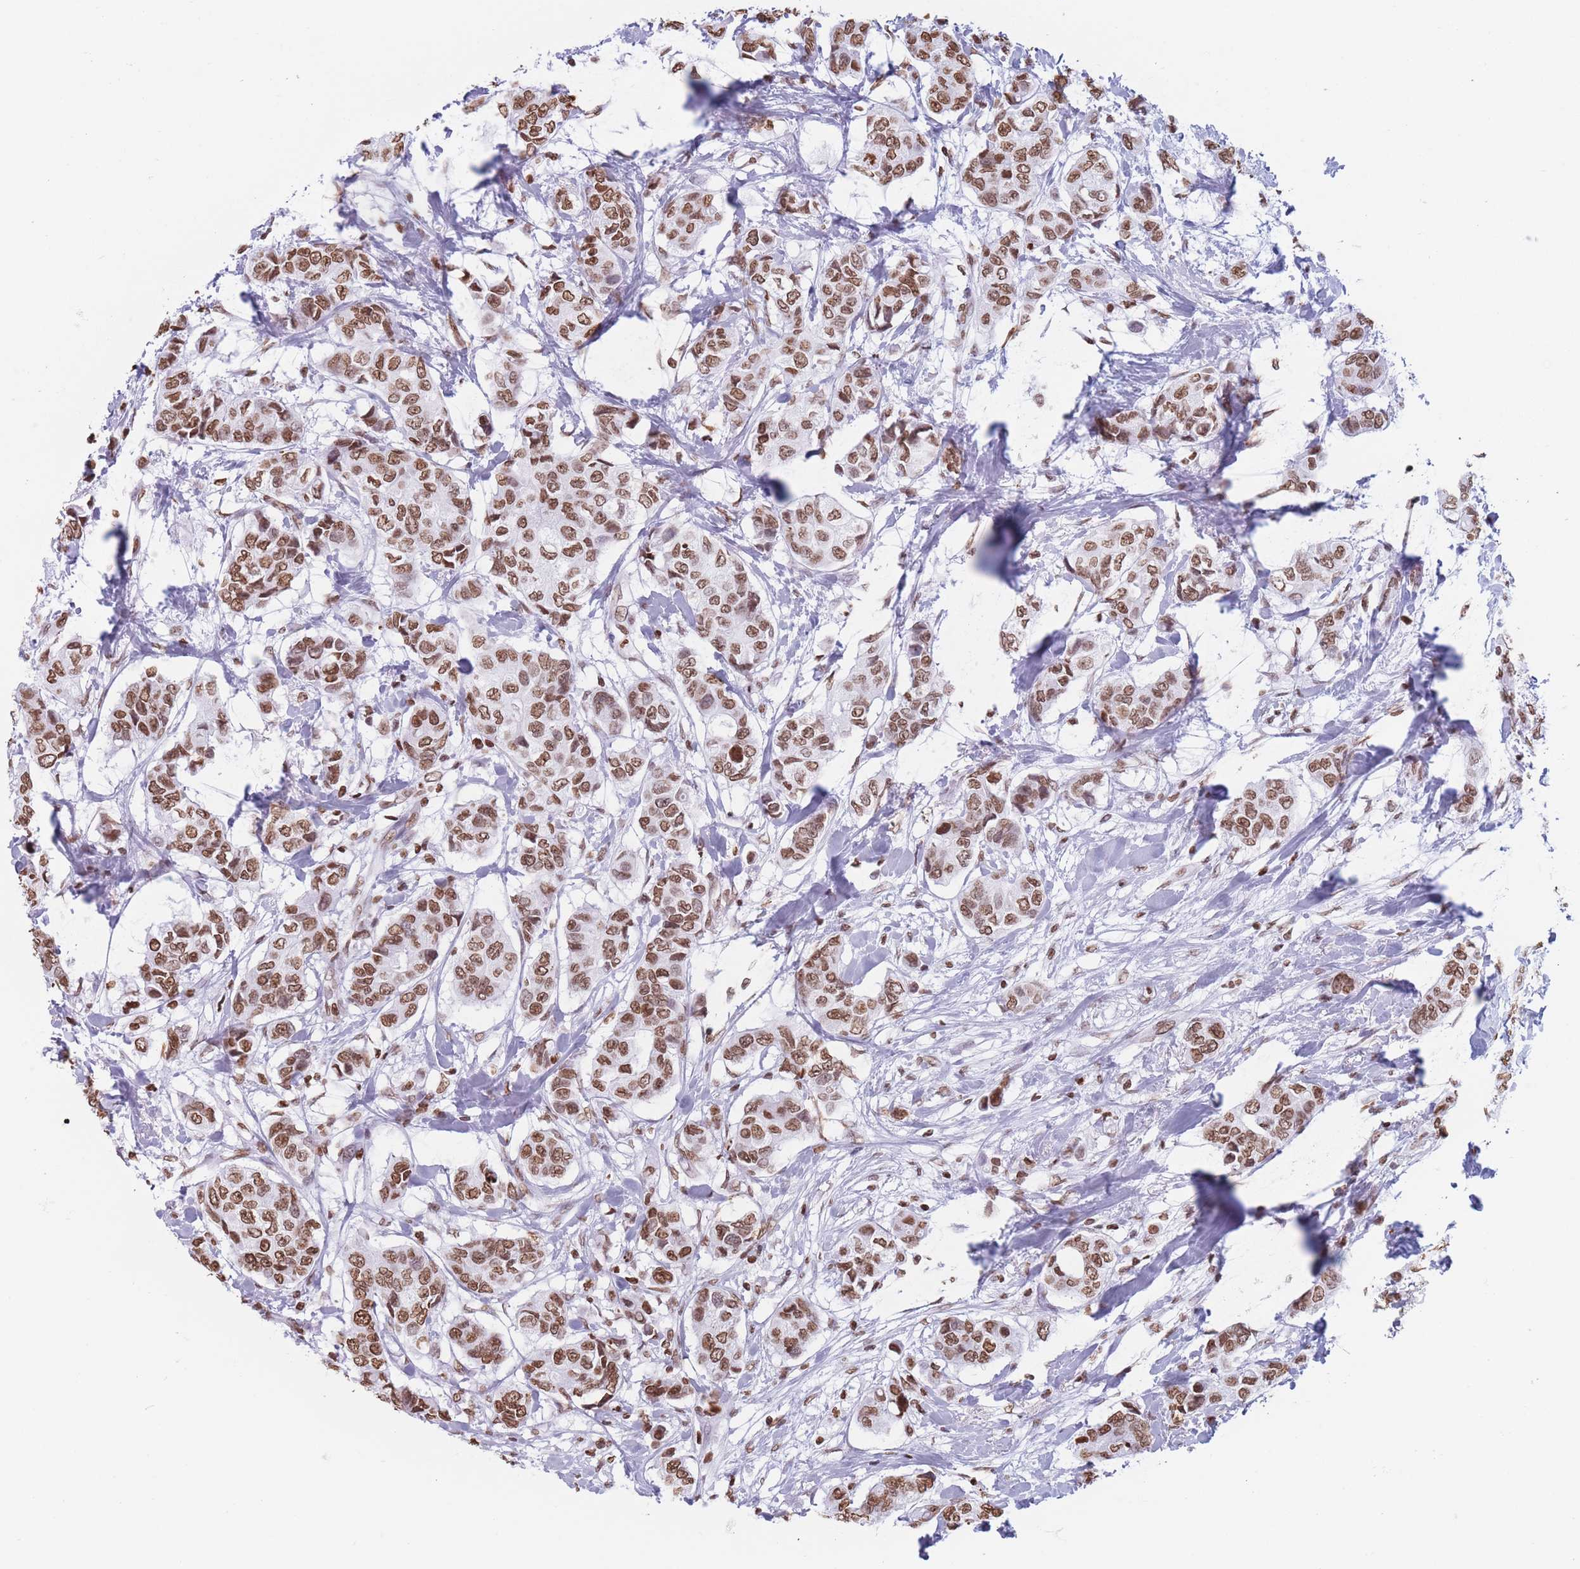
{"staining": {"intensity": "moderate", "quantity": ">75%", "location": "nuclear"}, "tissue": "breast cancer", "cell_type": "Tumor cells", "image_type": "cancer", "snomed": [{"axis": "morphology", "description": "Lobular carcinoma"}, {"axis": "topography", "description": "Breast"}], "caption": "IHC of breast cancer (lobular carcinoma) demonstrates medium levels of moderate nuclear staining in about >75% of tumor cells.", "gene": "RYK", "patient": {"sex": "female", "age": 51}}